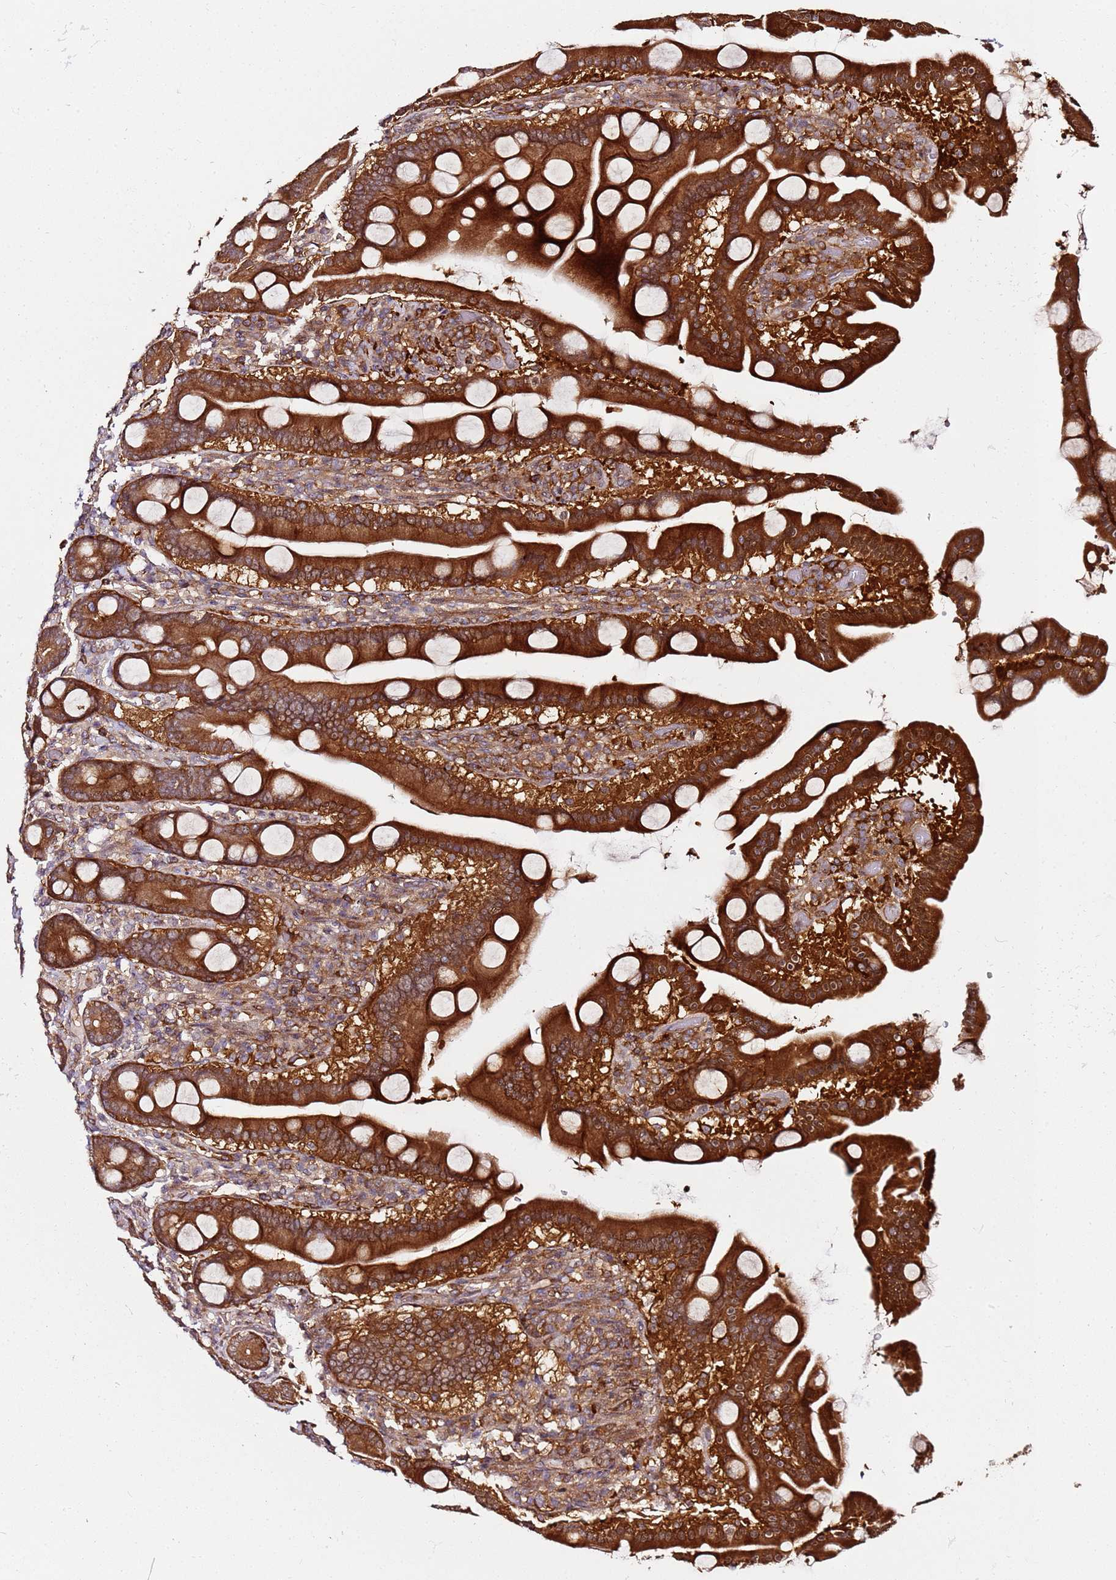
{"staining": {"intensity": "strong", "quantity": ">75%", "location": "cytoplasmic/membranous"}, "tissue": "duodenum", "cell_type": "Glandular cells", "image_type": "normal", "snomed": [{"axis": "morphology", "description": "Normal tissue, NOS"}, {"axis": "topography", "description": "Duodenum"}], "caption": "Immunohistochemistry (DAB (3,3'-diaminobenzidine)) staining of normal duodenum shows strong cytoplasmic/membranous protein positivity in approximately >75% of glandular cells.", "gene": "PRMT7", "patient": {"sex": "male", "age": 55}}